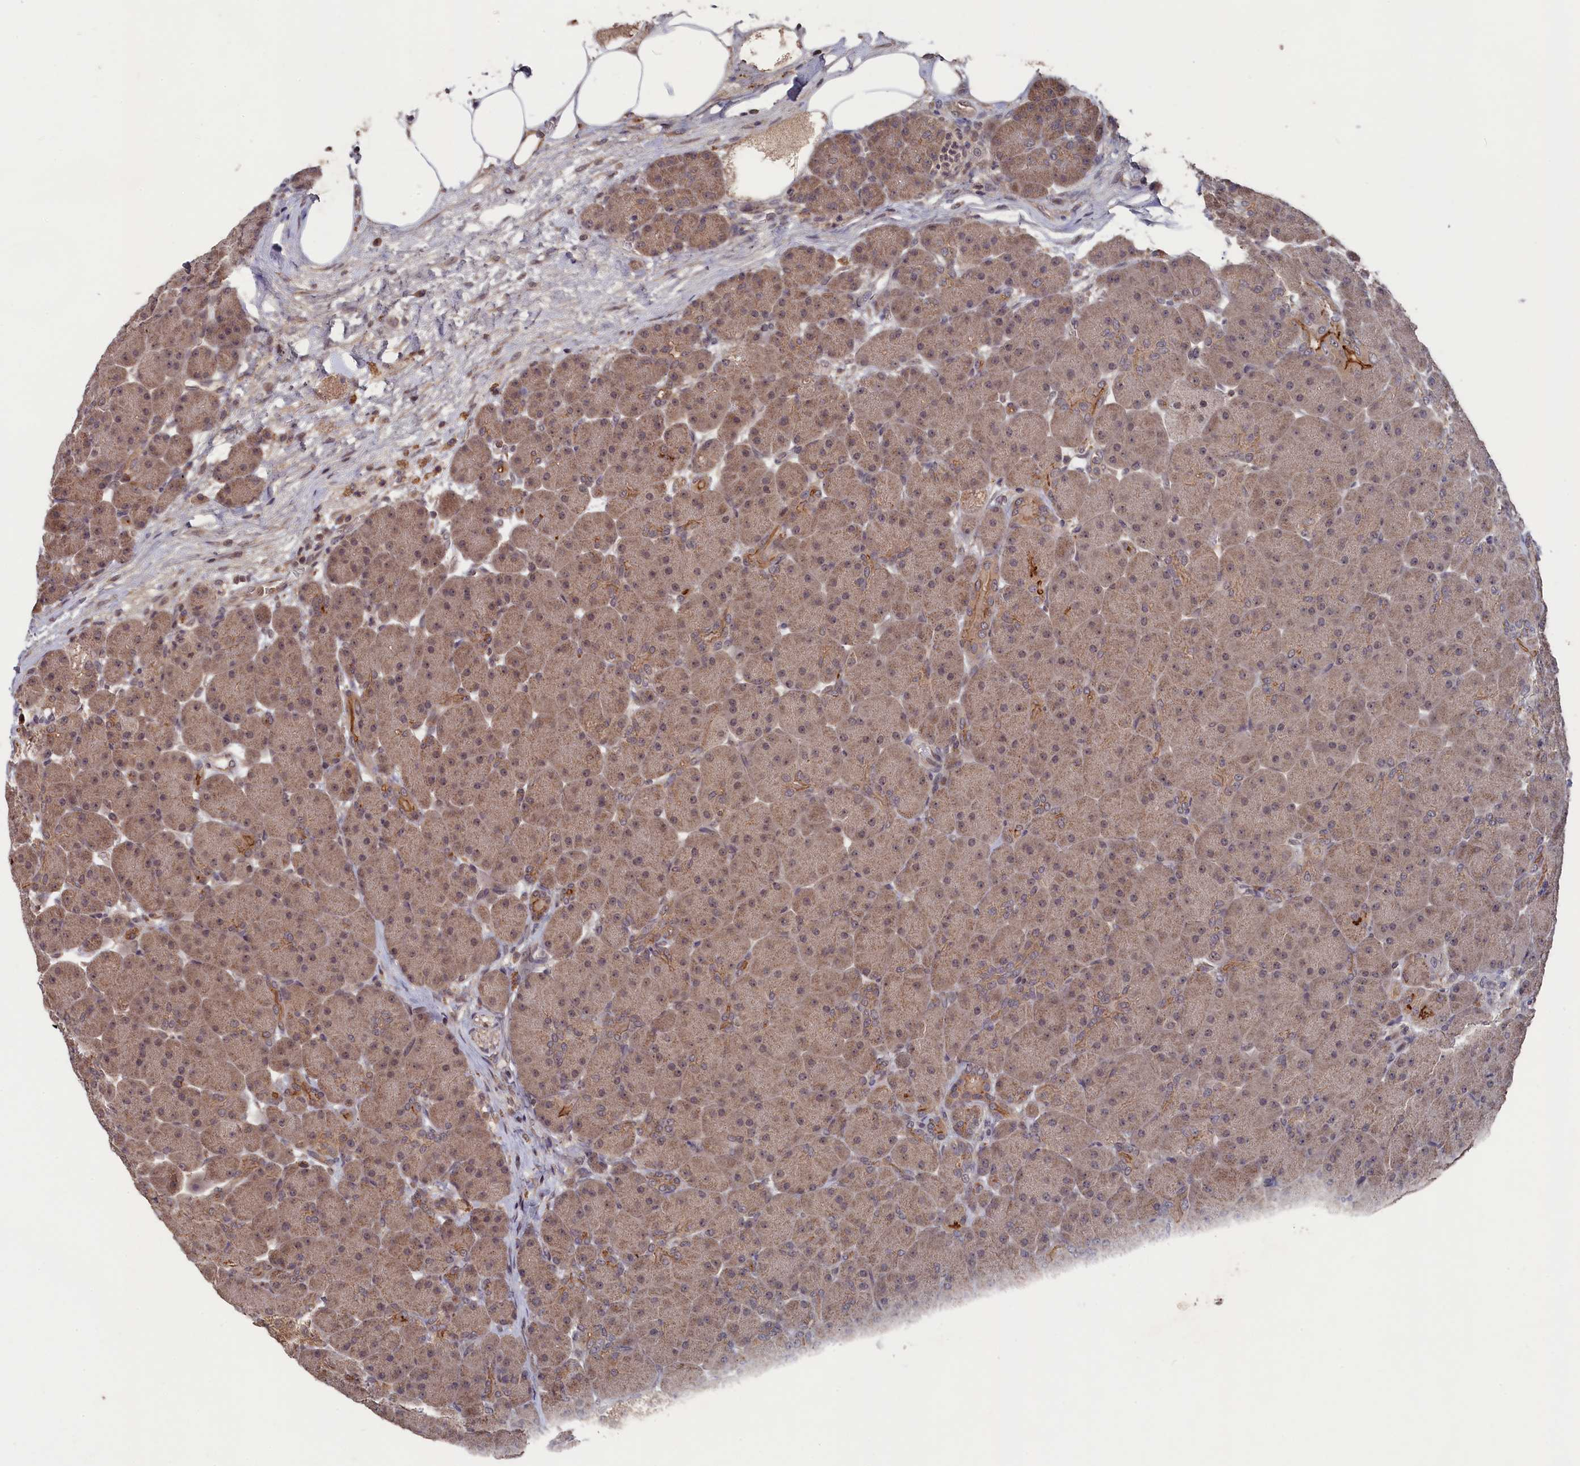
{"staining": {"intensity": "moderate", "quantity": "<25%", "location": "cytoplasmic/membranous"}, "tissue": "pancreas", "cell_type": "Exocrine glandular cells", "image_type": "normal", "snomed": [{"axis": "morphology", "description": "Normal tissue, NOS"}, {"axis": "topography", "description": "Pancreas"}], "caption": "Immunohistochemical staining of benign human pancreas reveals low levels of moderate cytoplasmic/membranous expression in approximately <25% of exocrine glandular cells.", "gene": "TMC5", "patient": {"sex": "male", "age": 66}}